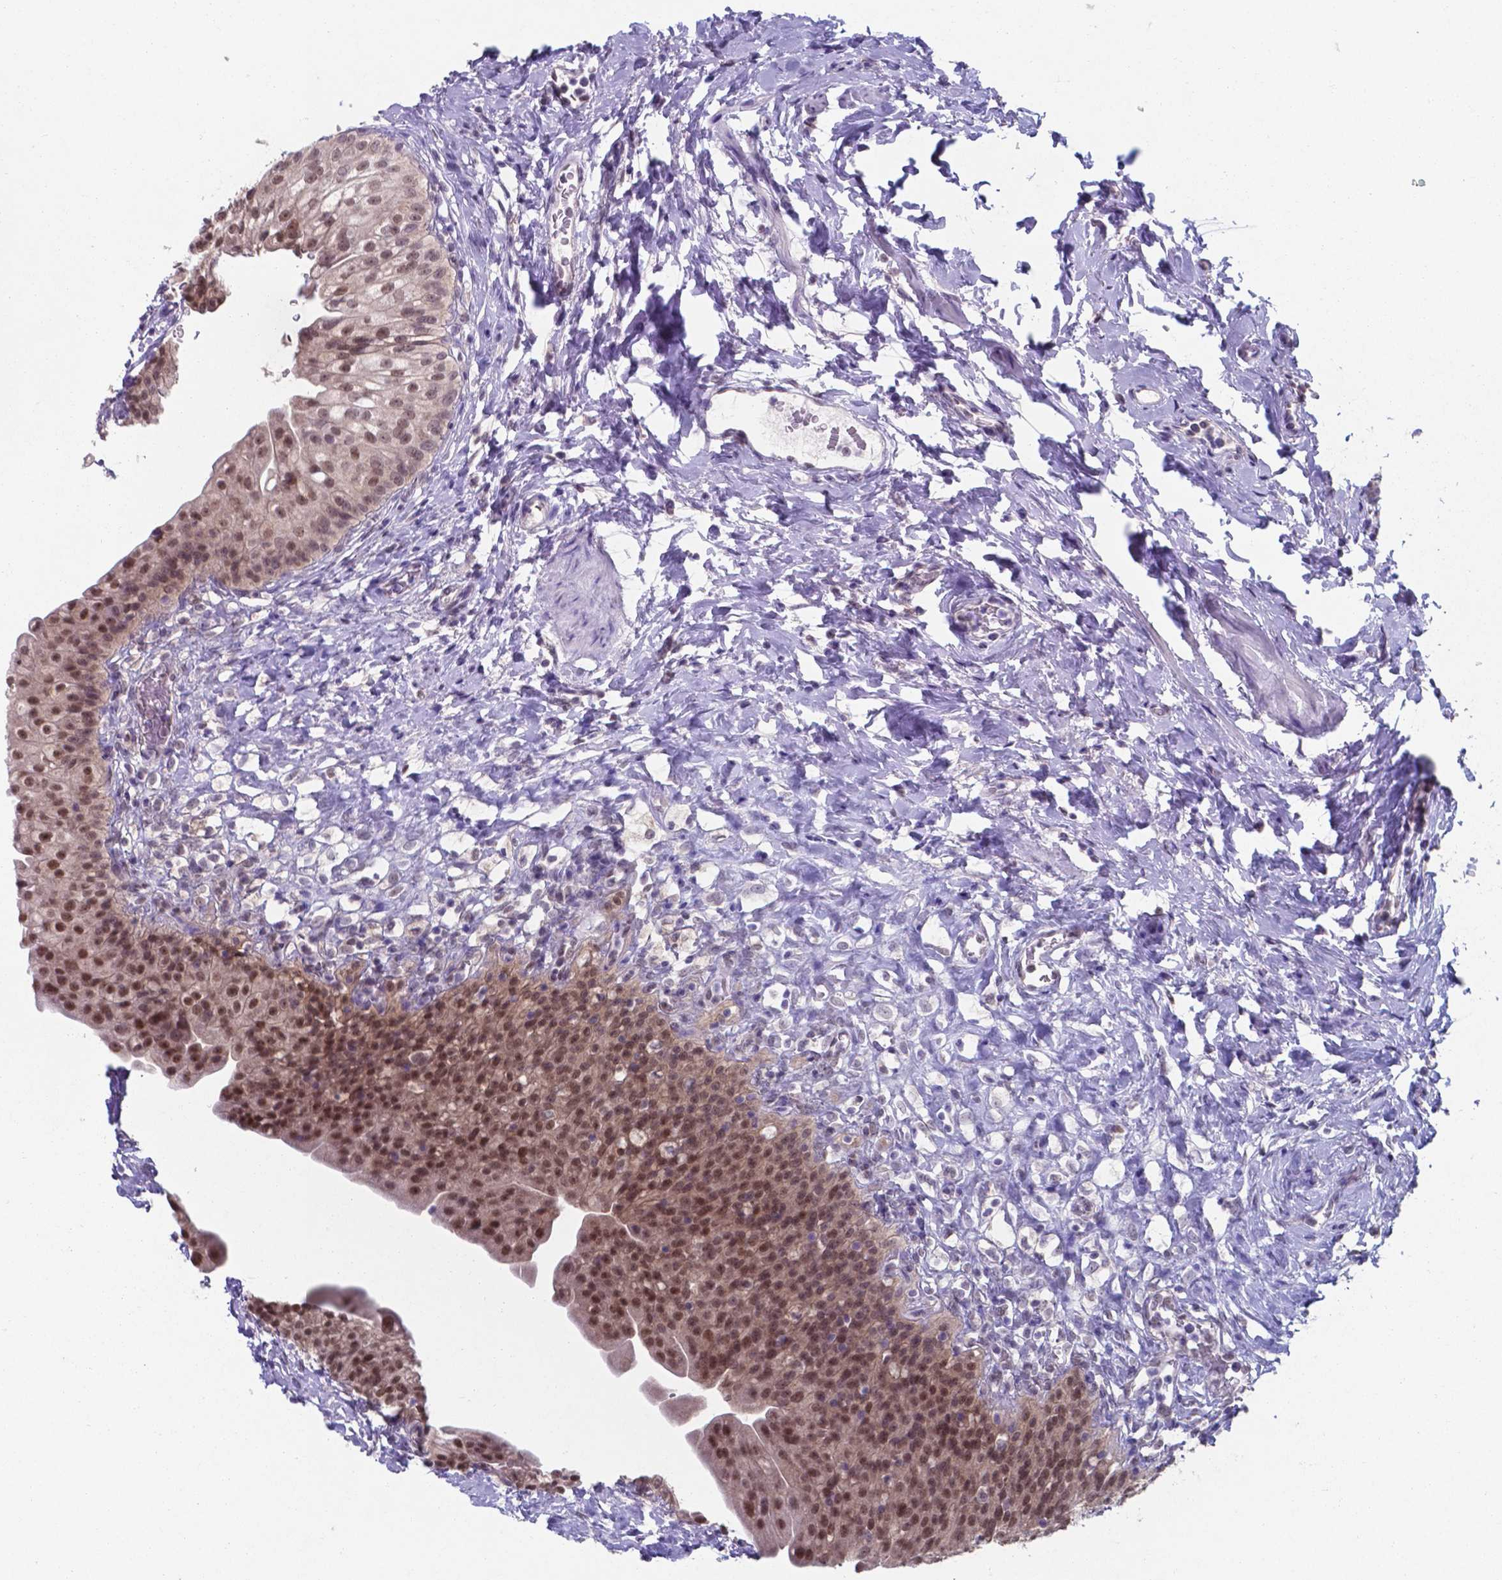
{"staining": {"intensity": "moderate", "quantity": ">75%", "location": "nuclear"}, "tissue": "urinary bladder", "cell_type": "Urothelial cells", "image_type": "normal", "snomed": [{"axis": "morphology", "description": "Normal tissue, NOS"}, {"axis": "topography", "description": "Urinary bladder"}], "caption": "IHC (DAB) staining of benign human urinary bladder exhibits moderate nuclear protein staining in approximately >75% of urothelial cells. The protein of interest is shown in brown color, while the nuclei are stained blue.", "gene": "UBE2E2", "patient": {"sex": "male", "age": 76}}